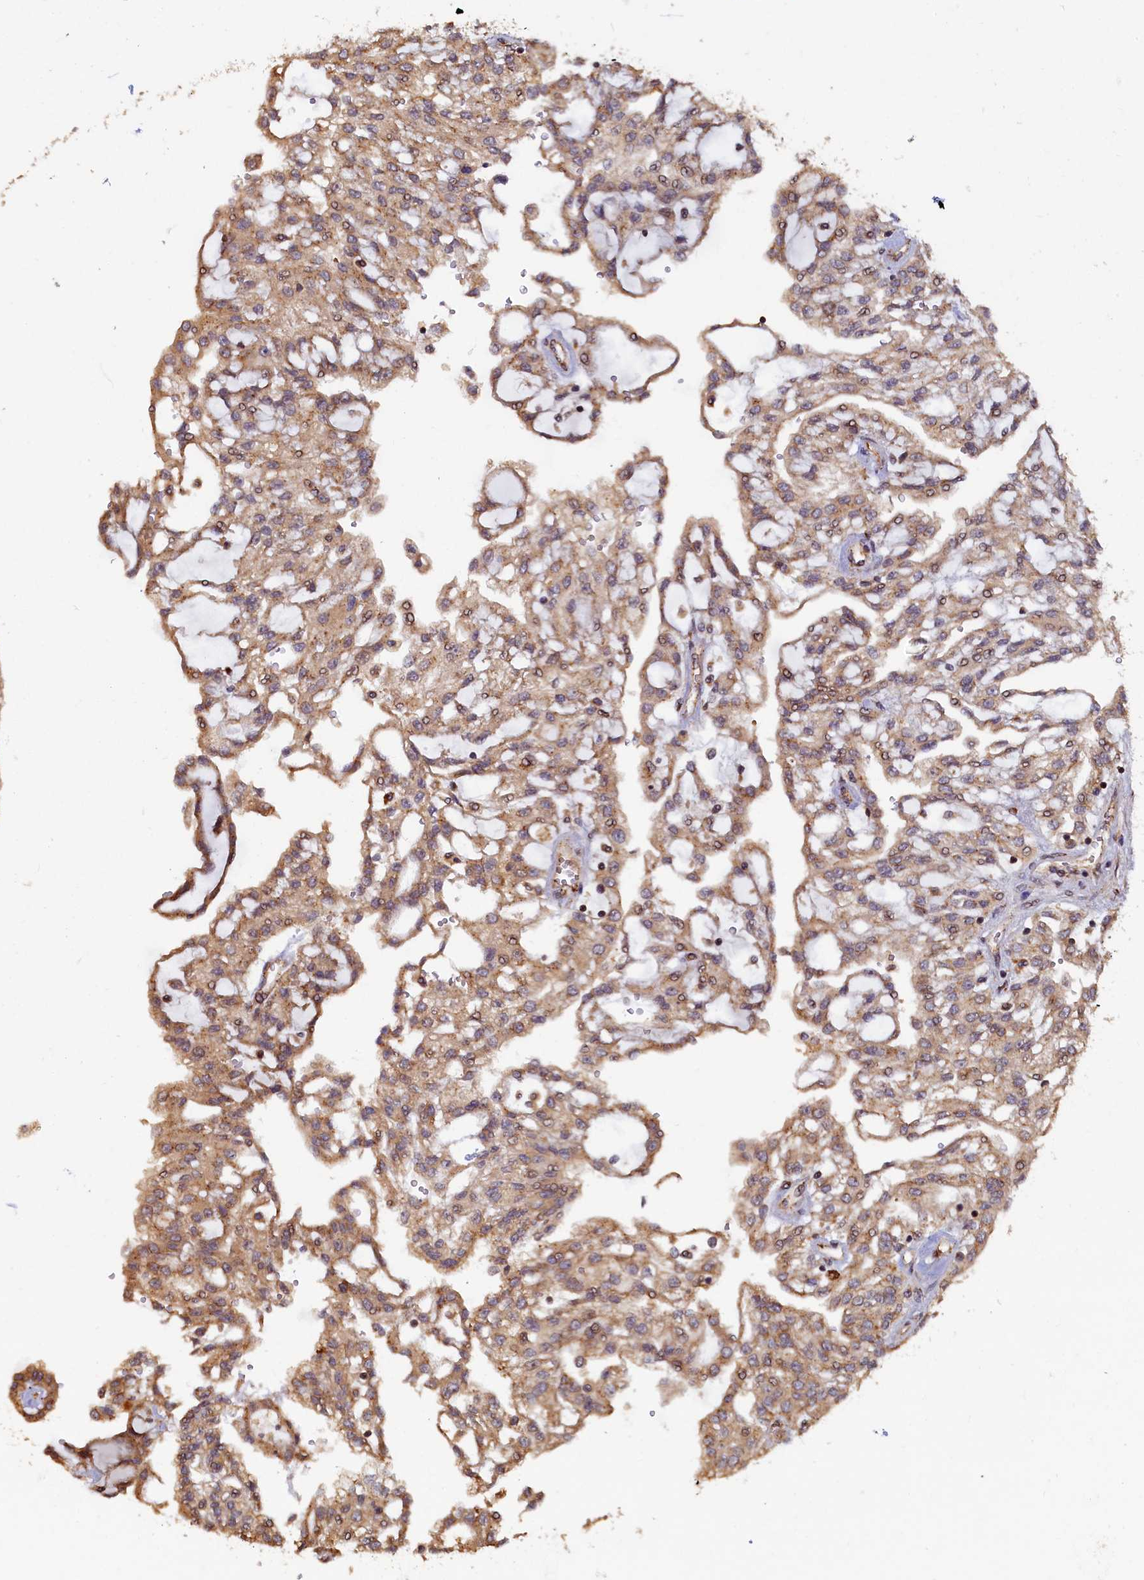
{"staining": {"intensity": "moderate", "quantity": ">75%", "location": "cytoplasmic/membranous"}, "tissue": "renal cancer", "cell_type": "Tumor cells", "image_type": "cancer", "snomed": [{"axis": "morphology", "description": "Adenocarcinoma, NOS"}, {"axis": "topography", "description": "Kidney"}], "caption": "Protein staining by immunohistochemistry (IHC) demonstrates moderate cytoplasmic/membranous staining in about >75% of tumor cells in adenocarcinoma (renal).", "gene": "TMEM181", "patient": {"sex": "male", "age": 63}}